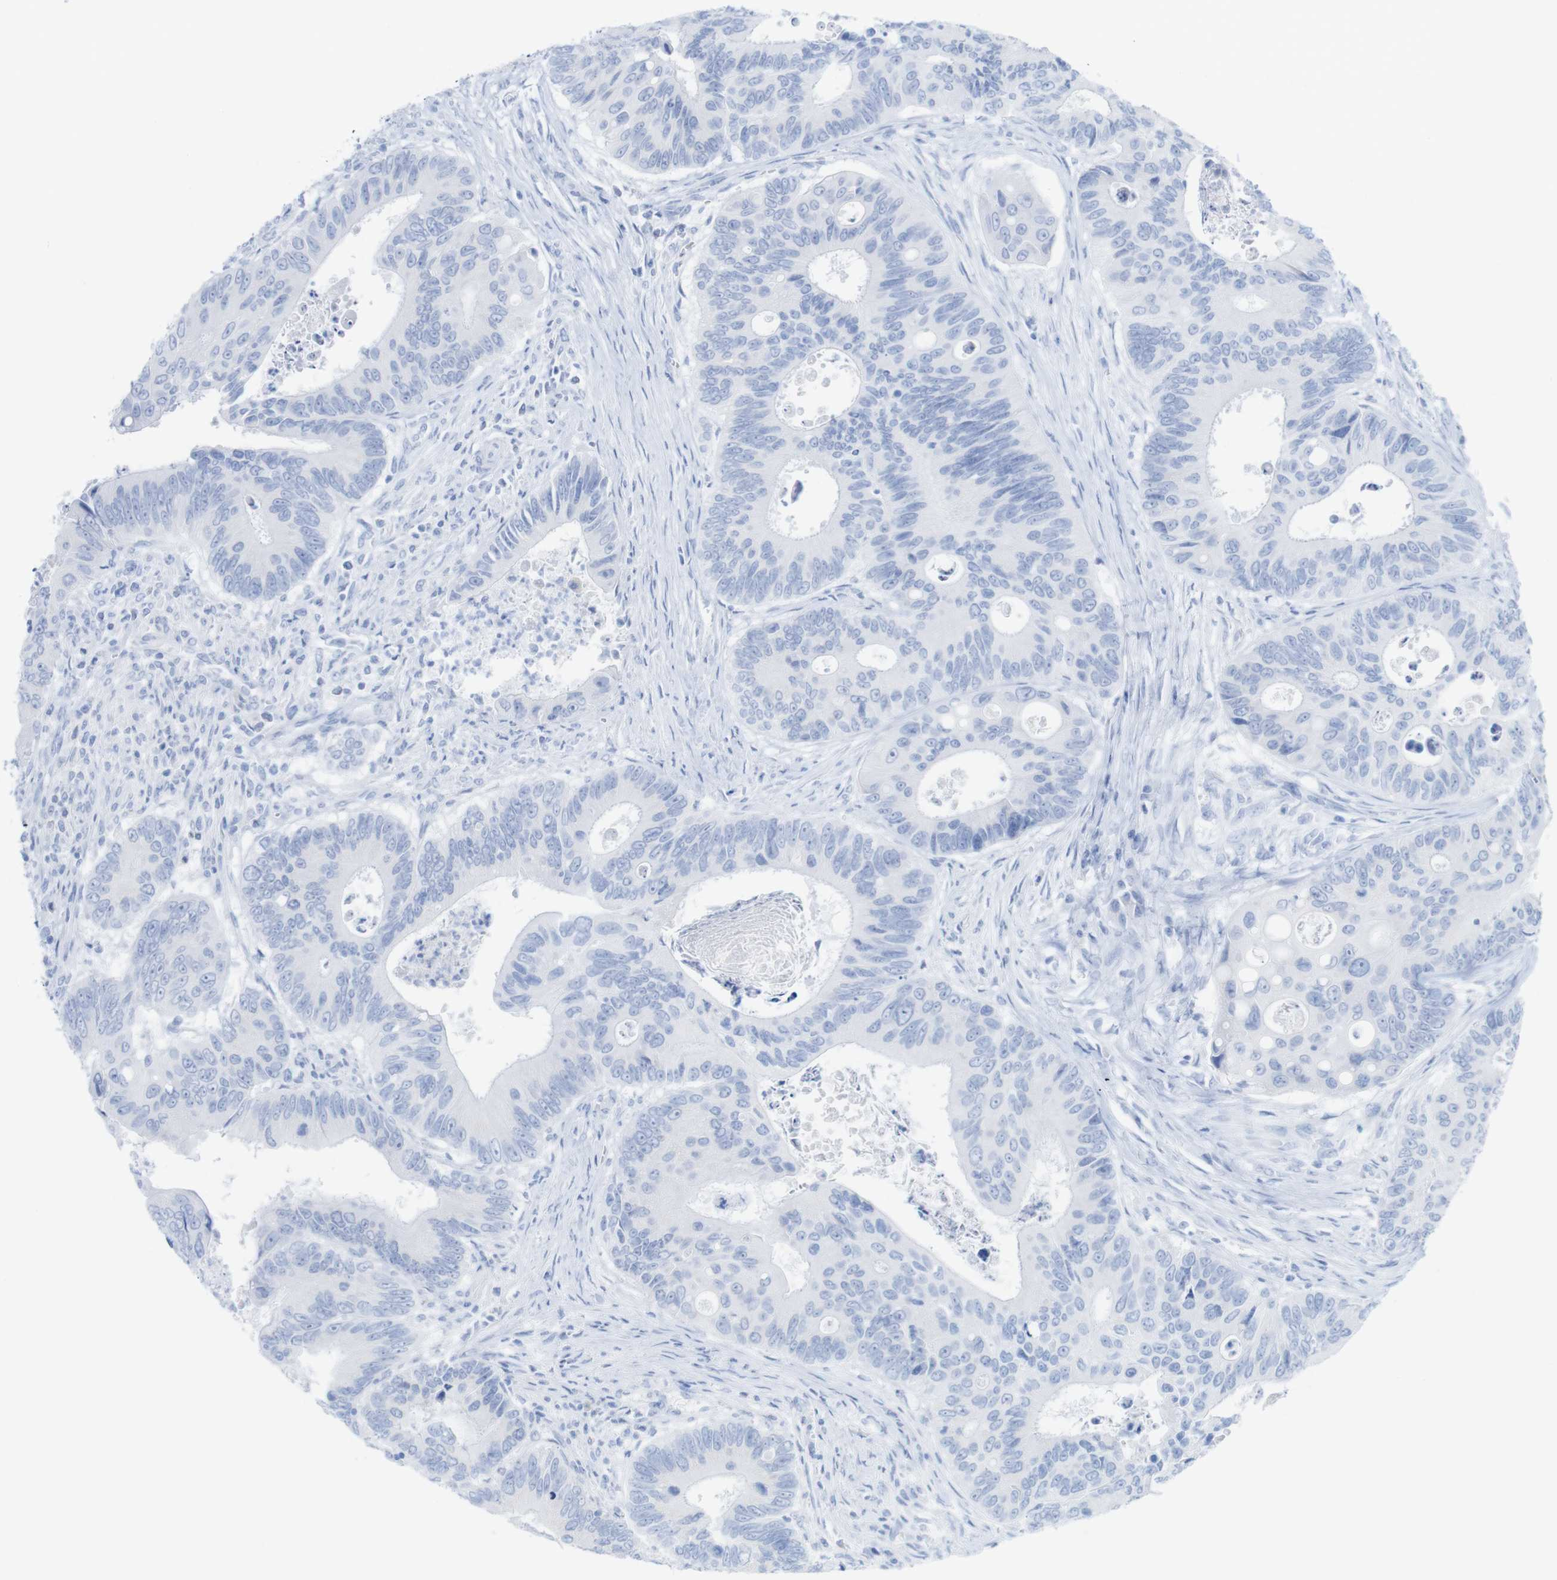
{"staining": {"intensity": "negative", "quantity": "none", "location": "none"}, "tissue": "colorectal cancer", "cell_type": "Tumor cells", "image_type": "cancer", "snomed": [{"axis": "morphology", "description": "Inflammation, NOS"}, {"axis": "morphology", "description": "Adenocarcinoma, NOS"}, {"axis": "topography", "description": "Colon"}], "caption": "This is an immunohistochemistry photomicrograph of human colorectal cancer (adenocarcinoma). There is no positivity in tumor cells.", "gene": "MYH7", "patient": {"sex": "male", "age": 72}}